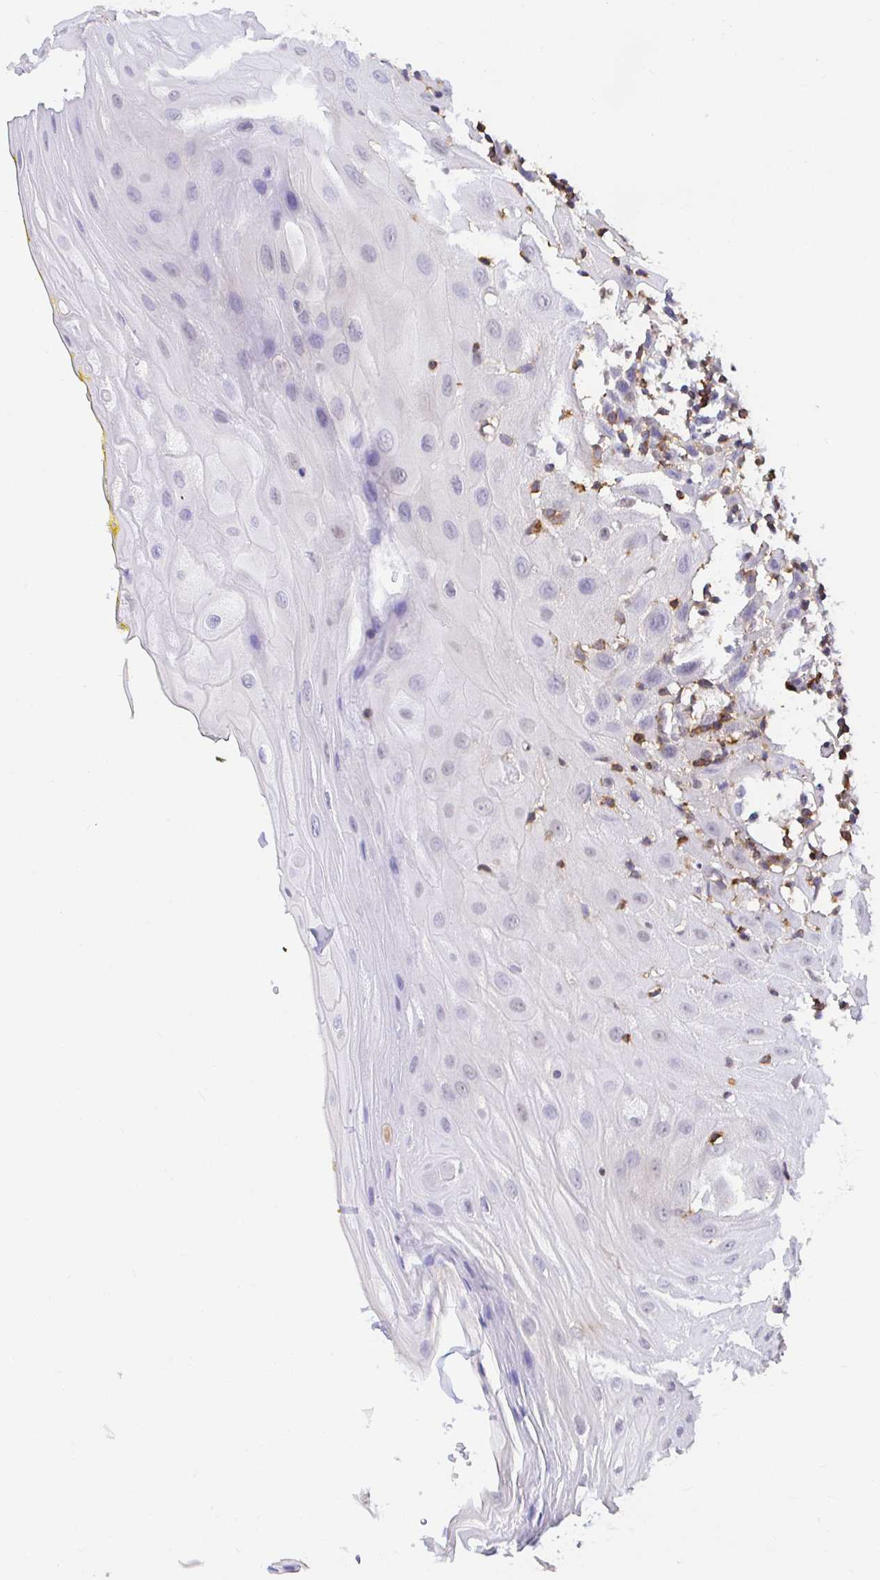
{"staining": {"intensity": "negative", "quantity": "none", "location": "none"}, "tissue": "oral mucosa", "cell_type": "Squamous epithelial cells", "image_type": "normal", "snomed": [{"axis": "morphology", "description": "Normal tissue, NOS"}, {"axis": "topography", "description": "Oral tissue"}], "caption": "This is a photomicrograph of immunohistochemistry staining of unremarkable oral mucosa, which shows no staining in squamous epithelial cells.", "gene": "SKAP1", "patient": {"sex": "female", "age": 81}}